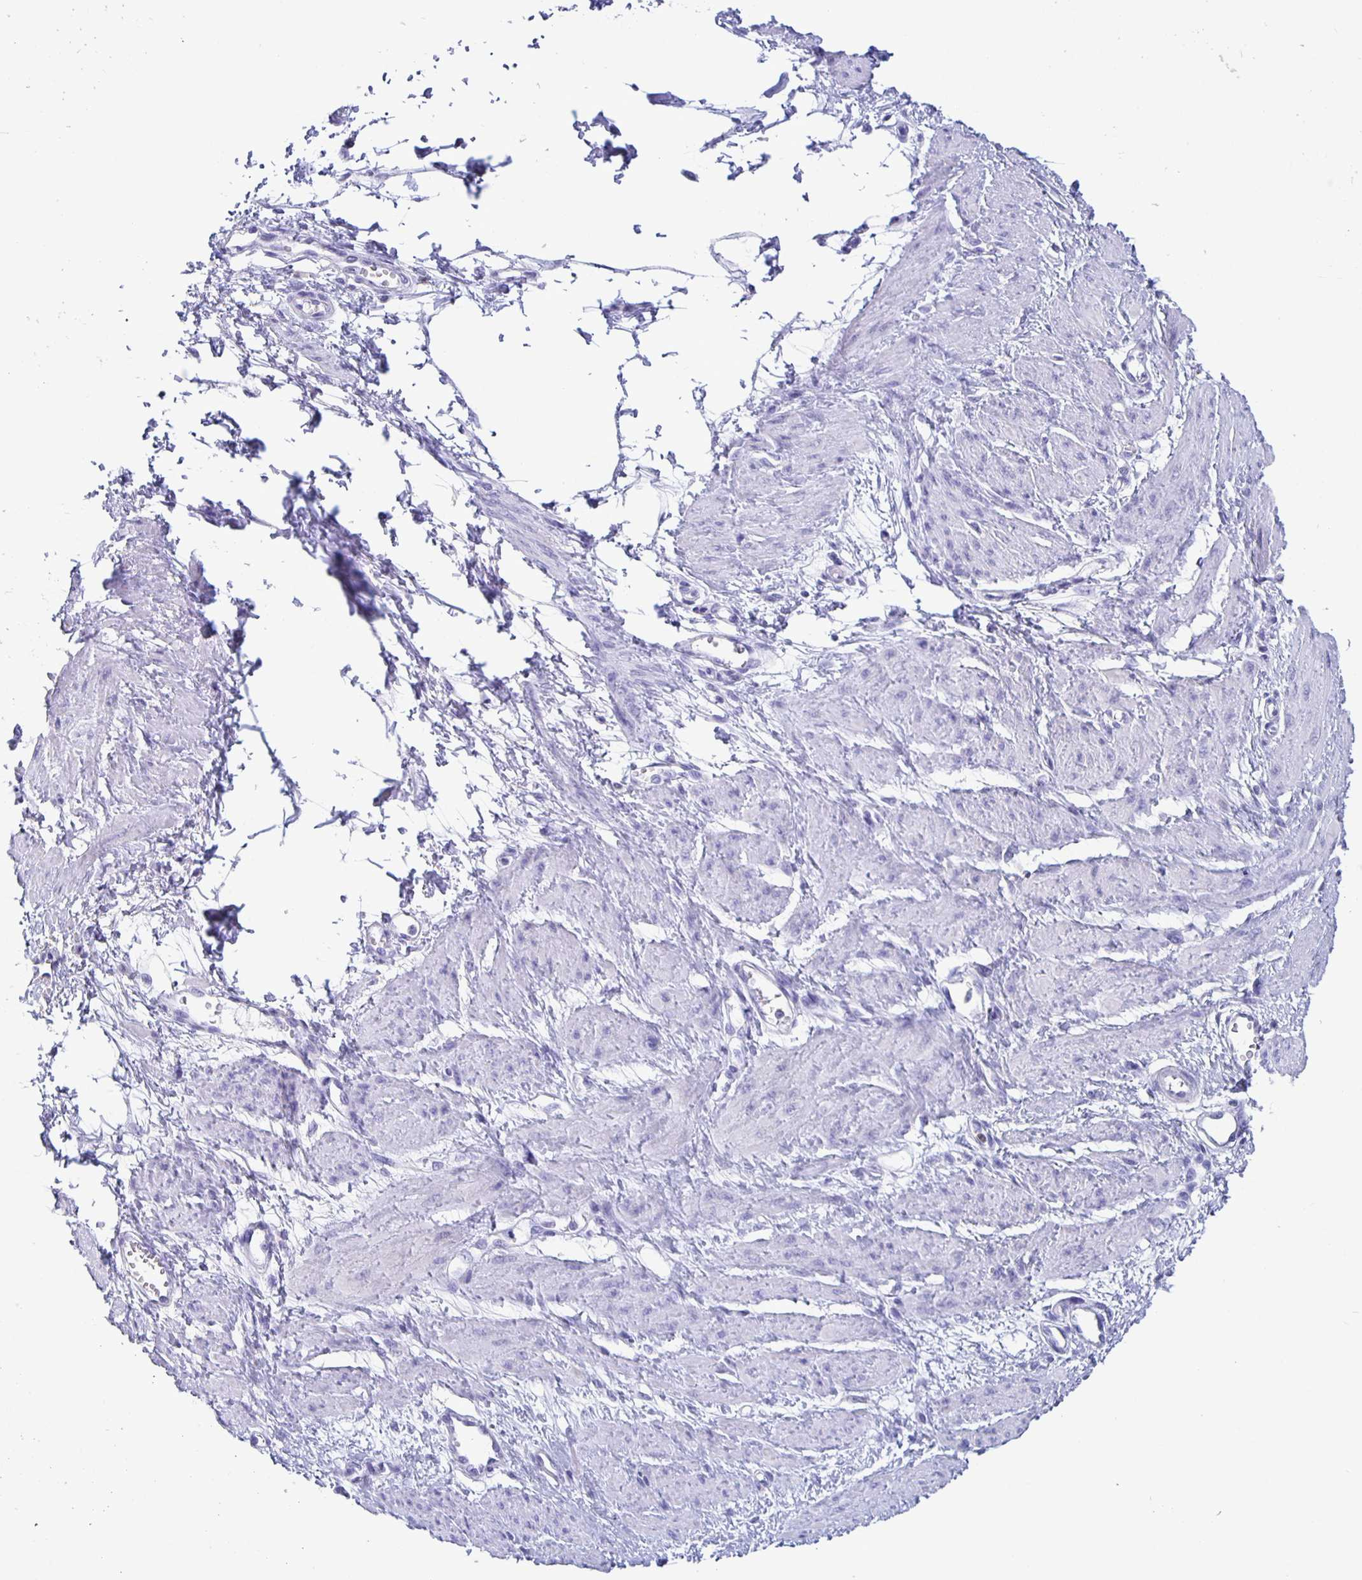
{"staining": {"intensity": "negative", "quantity": "none", "location": "none"}, "tissue": "smooth muscle", "cell_type": "Smooth muscle cells", "image_type": "normal", "snomed": [{"axis": "morphology", "description": "Normal tissue, NOS"}, {"axis": "topography", "description": "Smooth muscle"}, {"axis": "topography", "description": "Uterus"}], "caption": "Immunohistochemistry micrograph of normal smooth muscle: smooth muscle stained with DAB (3,3'-diaminobenzidine) displays no significant protein expression in smooth muscle cells.", "gene": "SATB2", "patient": {"sex": "female", "age": 39}}